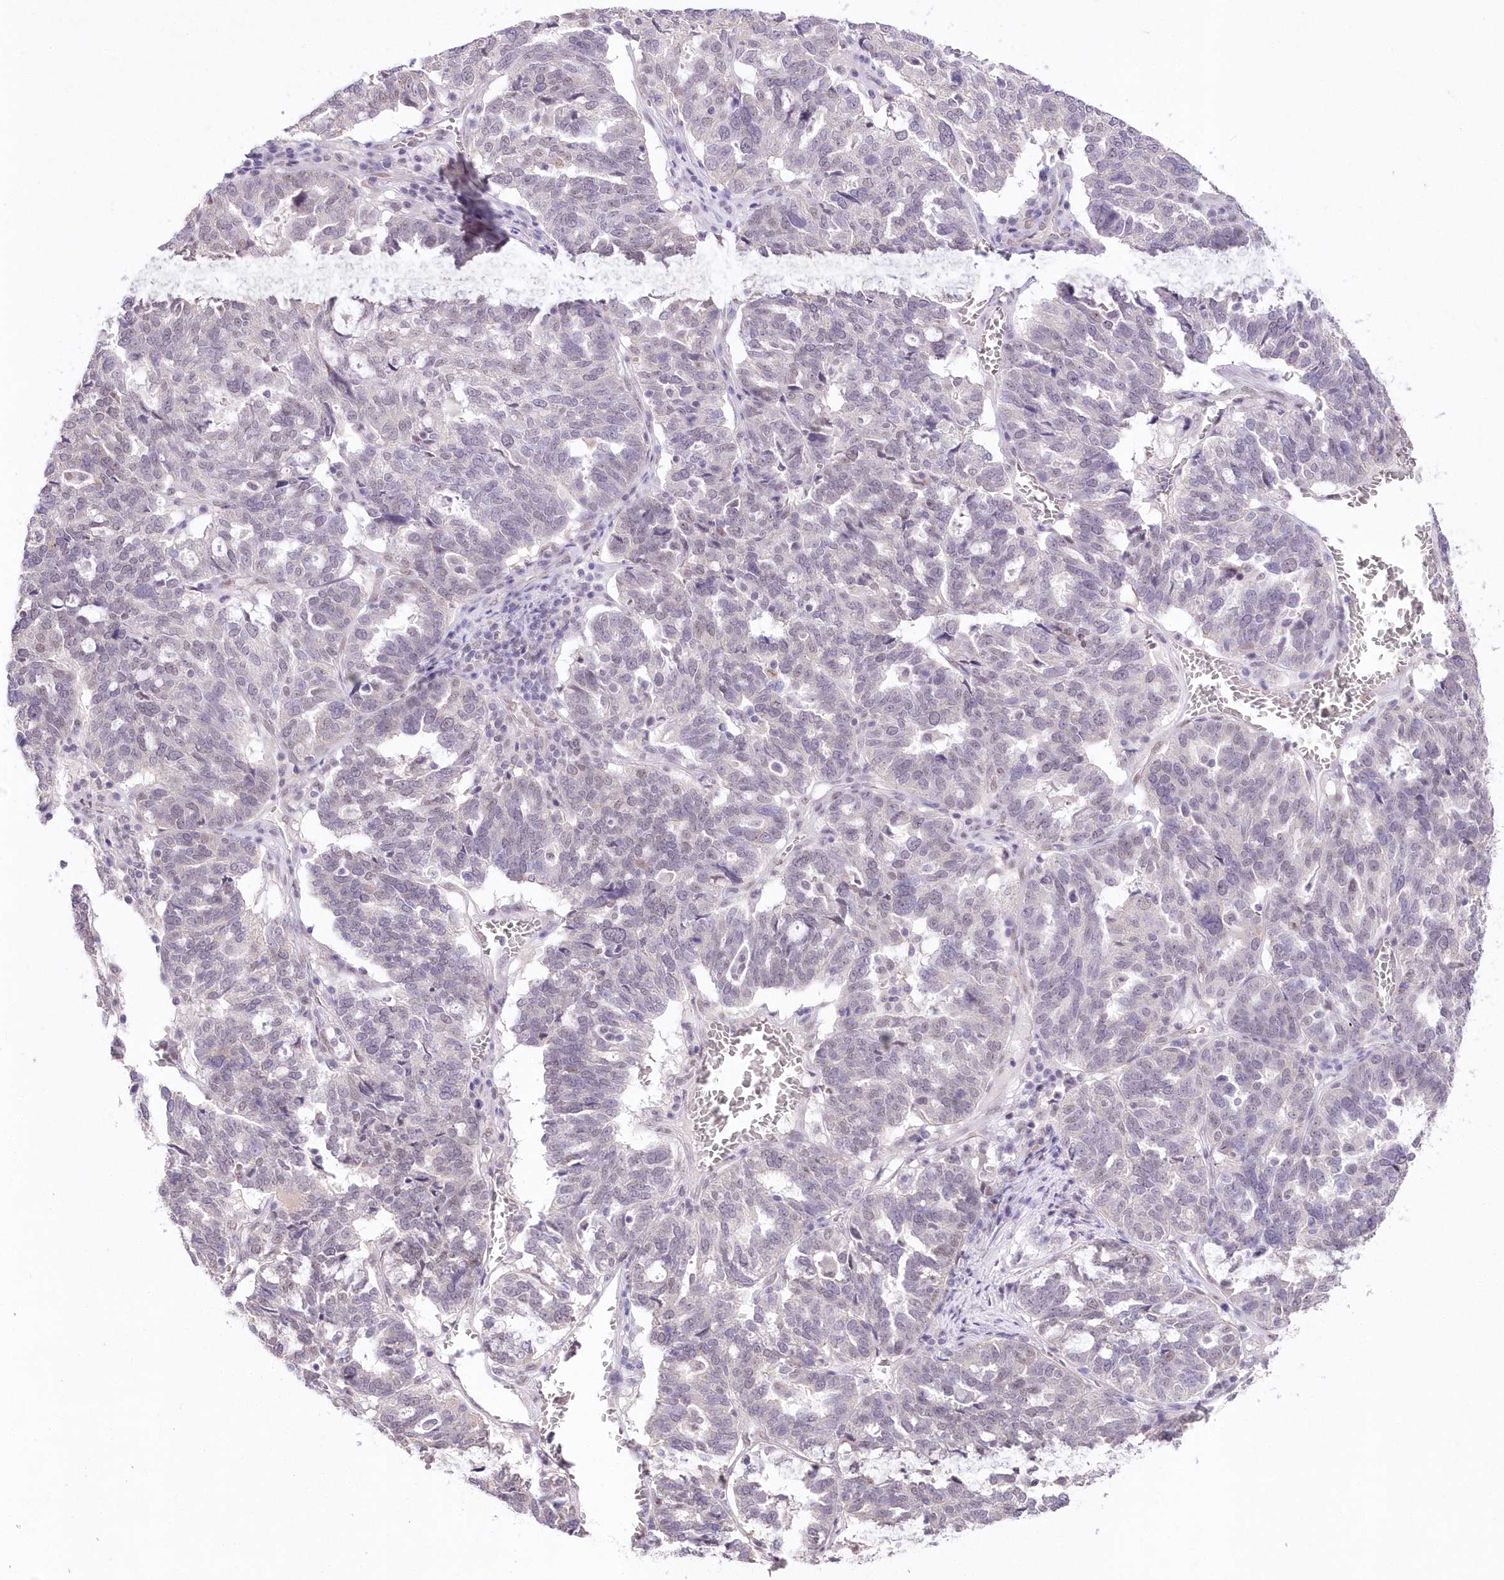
{"staining": {"intensity": "weak", "quantity": "<25%", "location": "nuclear"}, "tissue": "ovarian cancer", "cell_type": "Tumor cells", "image_type": "cancer", "snomed": [{"axis": "morphology", "description": "Cystadenocarcinoma, serous, NOS"}, {"axis": "topography", "description": "Ovary"}], "caption": "Ovarian cancer was stained to show a protein in brown. There is no significant expression in tumor cells. (Stains: DAB immunohistochemistry (IHC) with hematoxylin counter stain, Microscopy: brightfield microscopy at high magnification).", "gene": "RBM27", "patient": {"sex": "female", "age": 59}}